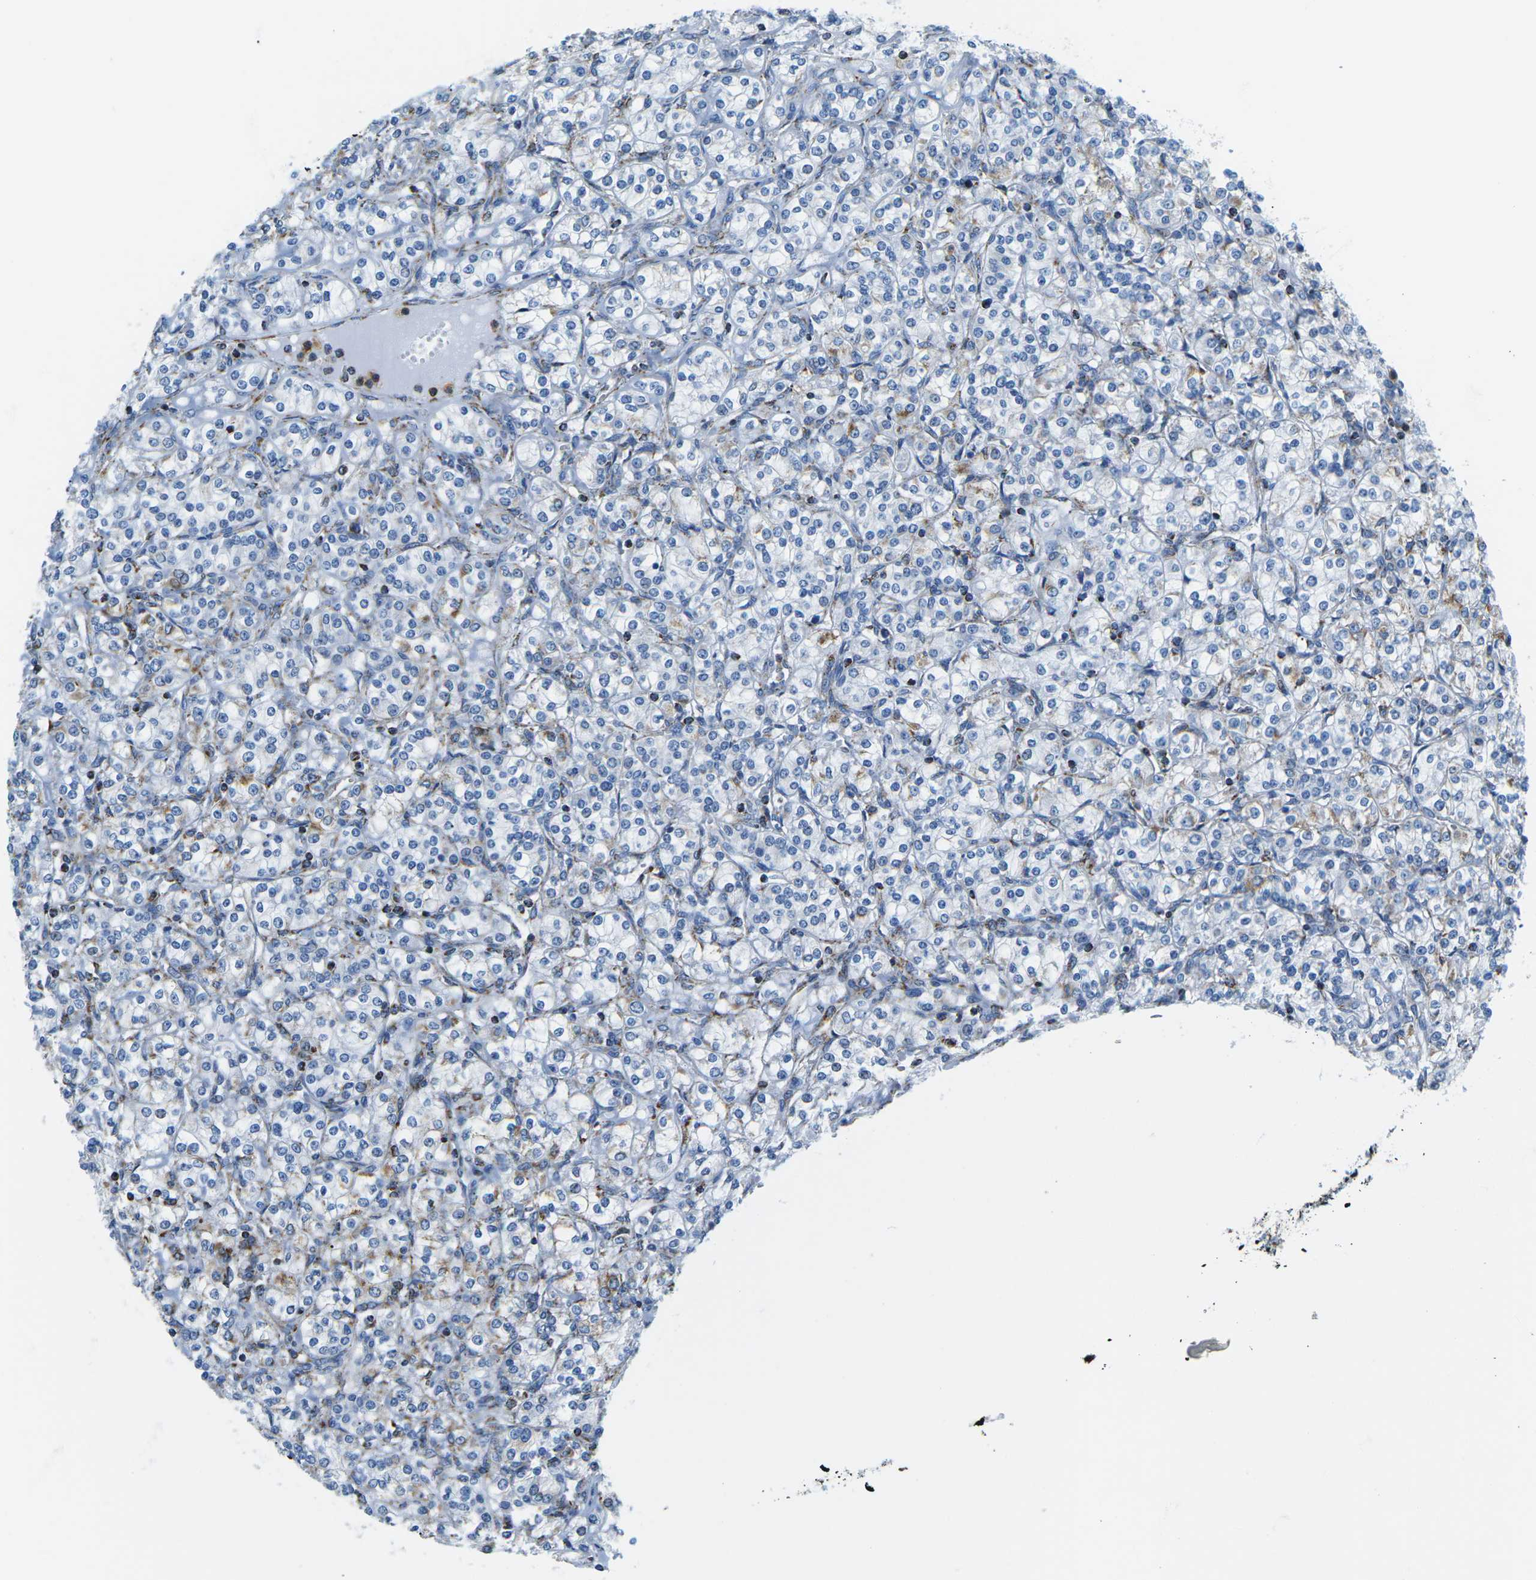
{"staining": {"intensity": "negative", "quantity": "none", "location": "none"}, "tissue": "renal cancer", "cell_type": "Tumor cells", "image_type": "cancer", "snomed": [{"axis": "morphology", "description": "Adenocarcinoma, NOS"}, {"axis": "topography", "description": "Kidney"}], "caption": "This is a histopathology image of immunohistochemistry (IHC) staining of renal adenocarcinoma, which shows no staining in tumor cells.", "gene": "COX6C", "patient": {"sex": "male", "age": 77}}